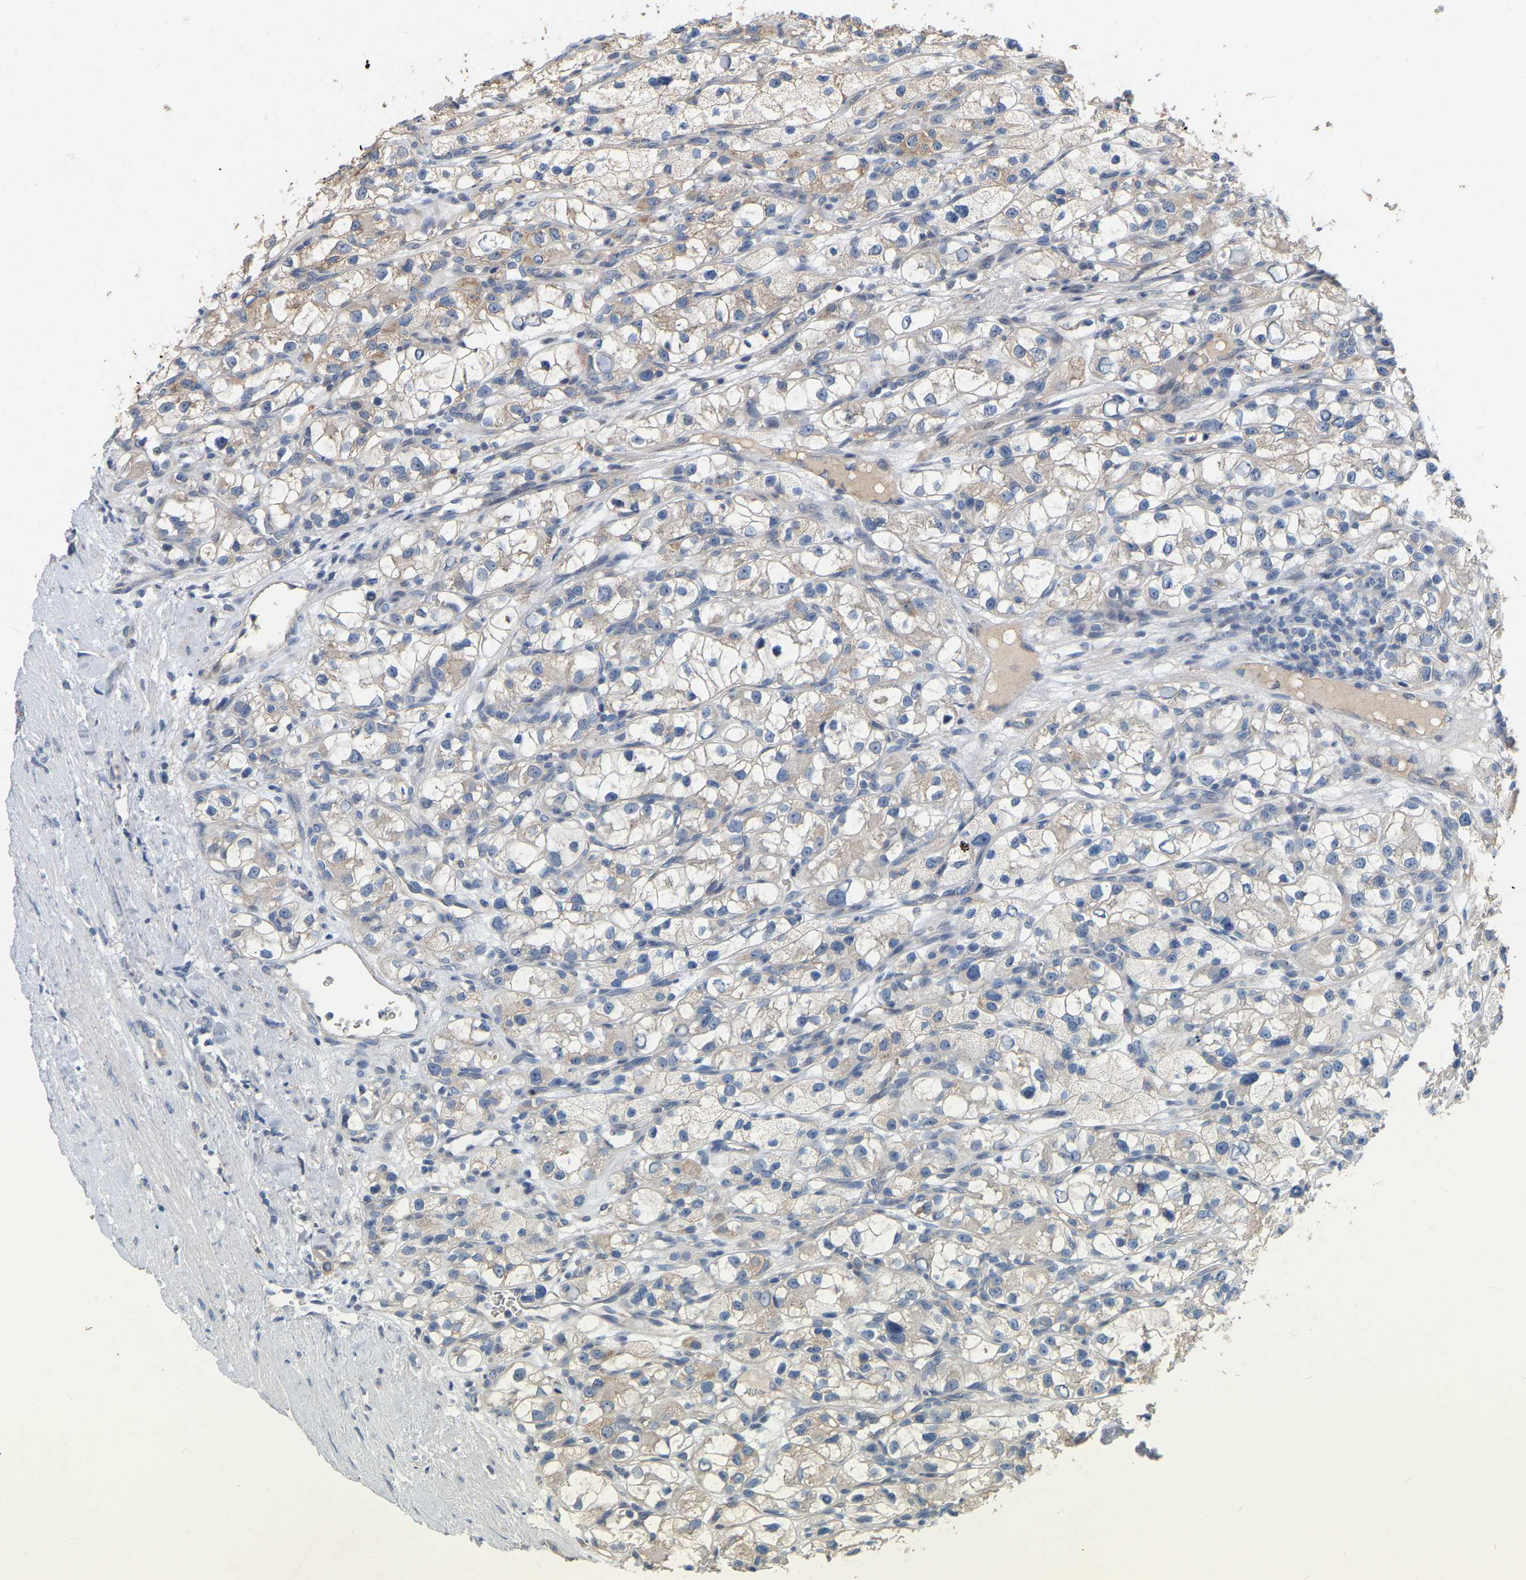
{"staining": {"intensity": "weak", "quantity": "<25%", "location": "cytoplasmic/membranous"}, "tissue": "renal cancer", "cell_type": "Tumor cells", "image_type": "cancer", "snomed": [{"axis": "morphology", "description": "Adenocarcinoma, NOS"}, {"axis": "topography", "description": "Kidney"}], "caption": "Photomicrograph shows no significant protein staining in tumor cells of renal adenocarcinoma.", "gene": "SSH1", "patient": {"sex": "female", "age": 57}}